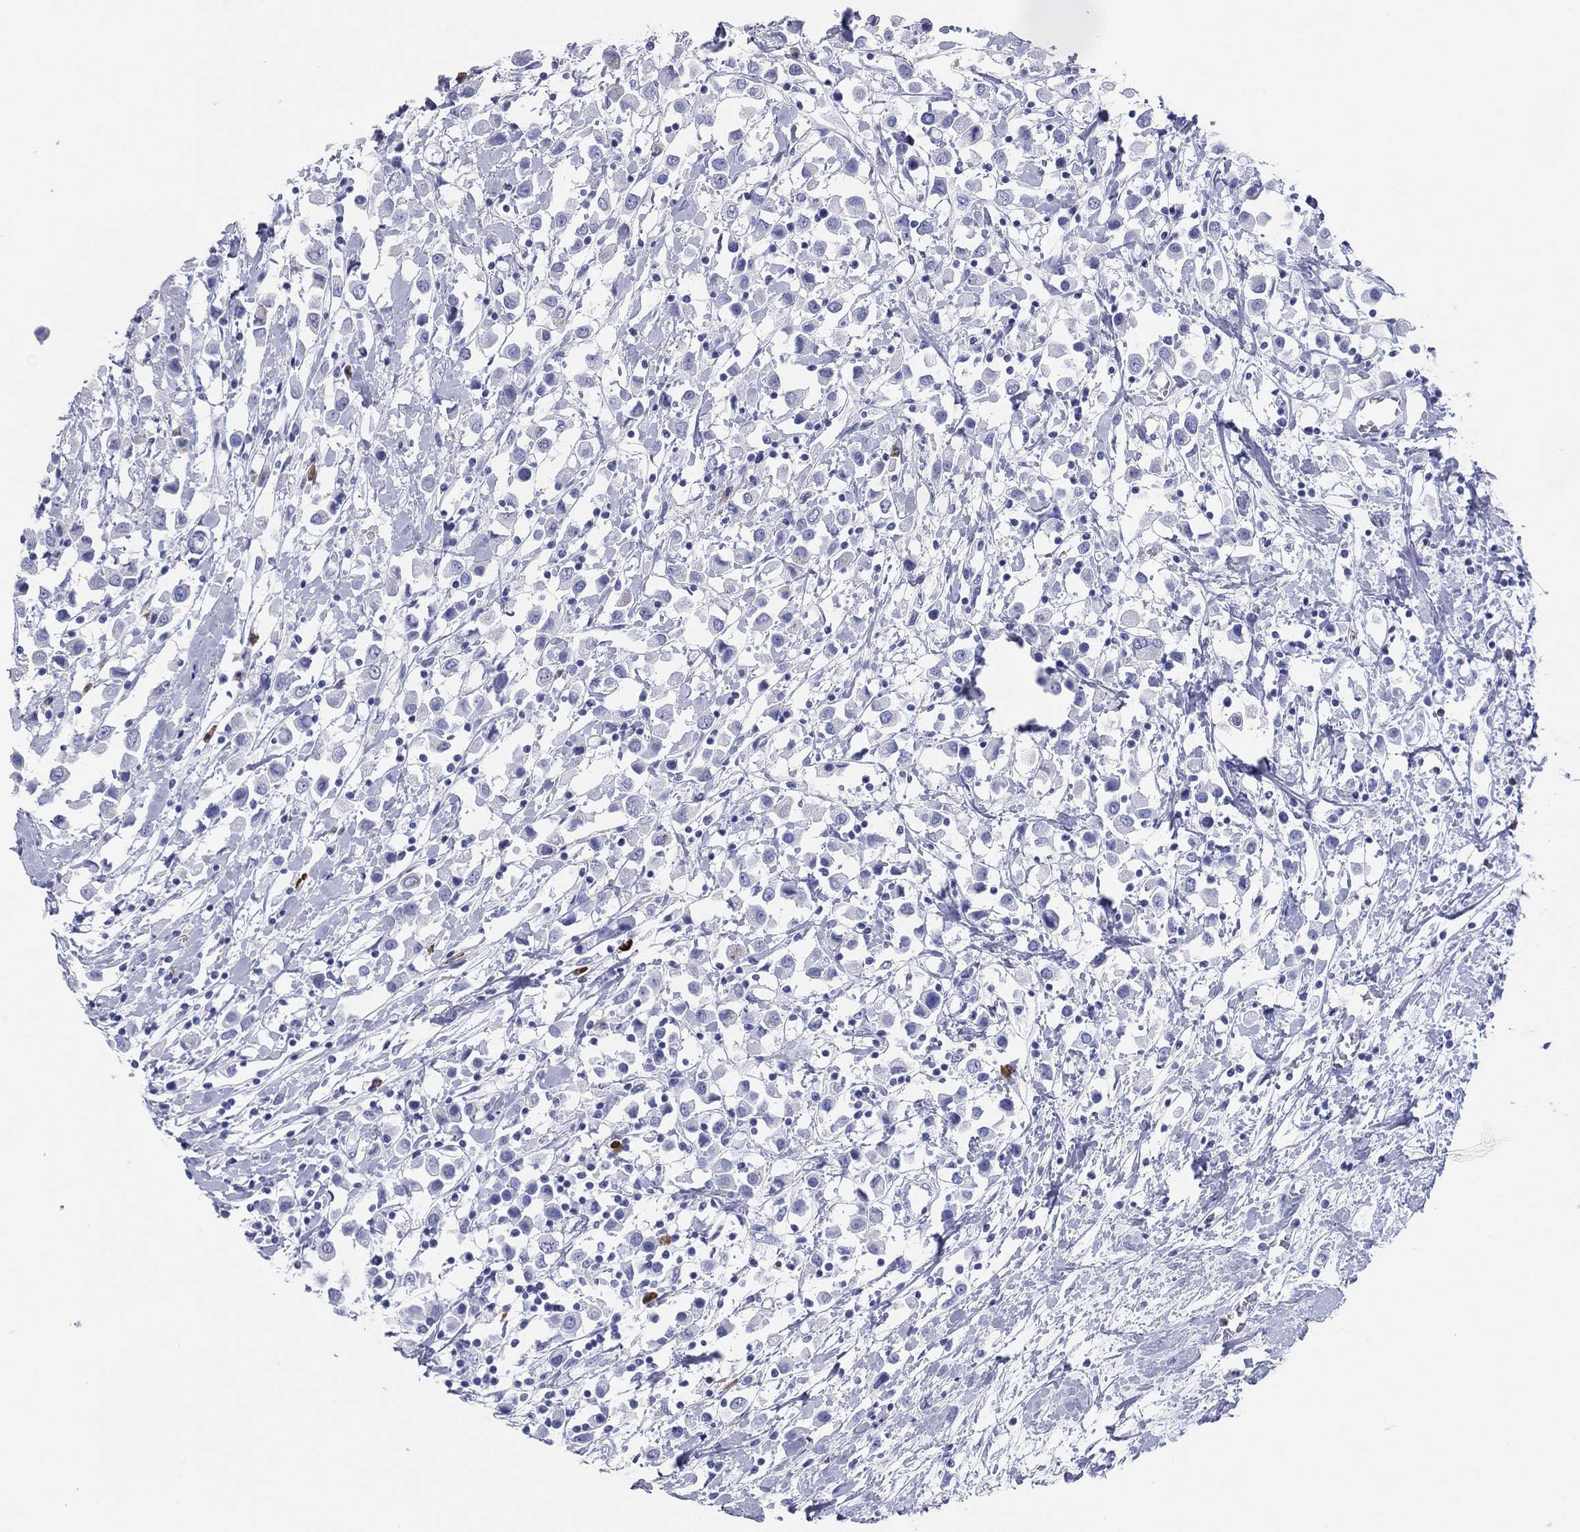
{"staining": {"intensity": "negative", "quantity": "none", "location": "none"}, "tissue": "breast cancer", "cell_type": "Tumor cells", "image_type": "cancer", "snomed": [{"axis": "morphology", "description": "Duct carcinoma"}, {"axis": "topography", "description": "Breast"}], "caption": "Tumor cells show no significant protein expression in breast cancer (intraductal carcinoma). (Stains: DAB (3,3'-diaminobenzidine) immunohistochemistry (IHC) with hematoxylin counter stain, Microscopy: brightfield microscopy at high magnification).", "gene": "CD79A", "patient": {"sex": "female", "age": 61}}